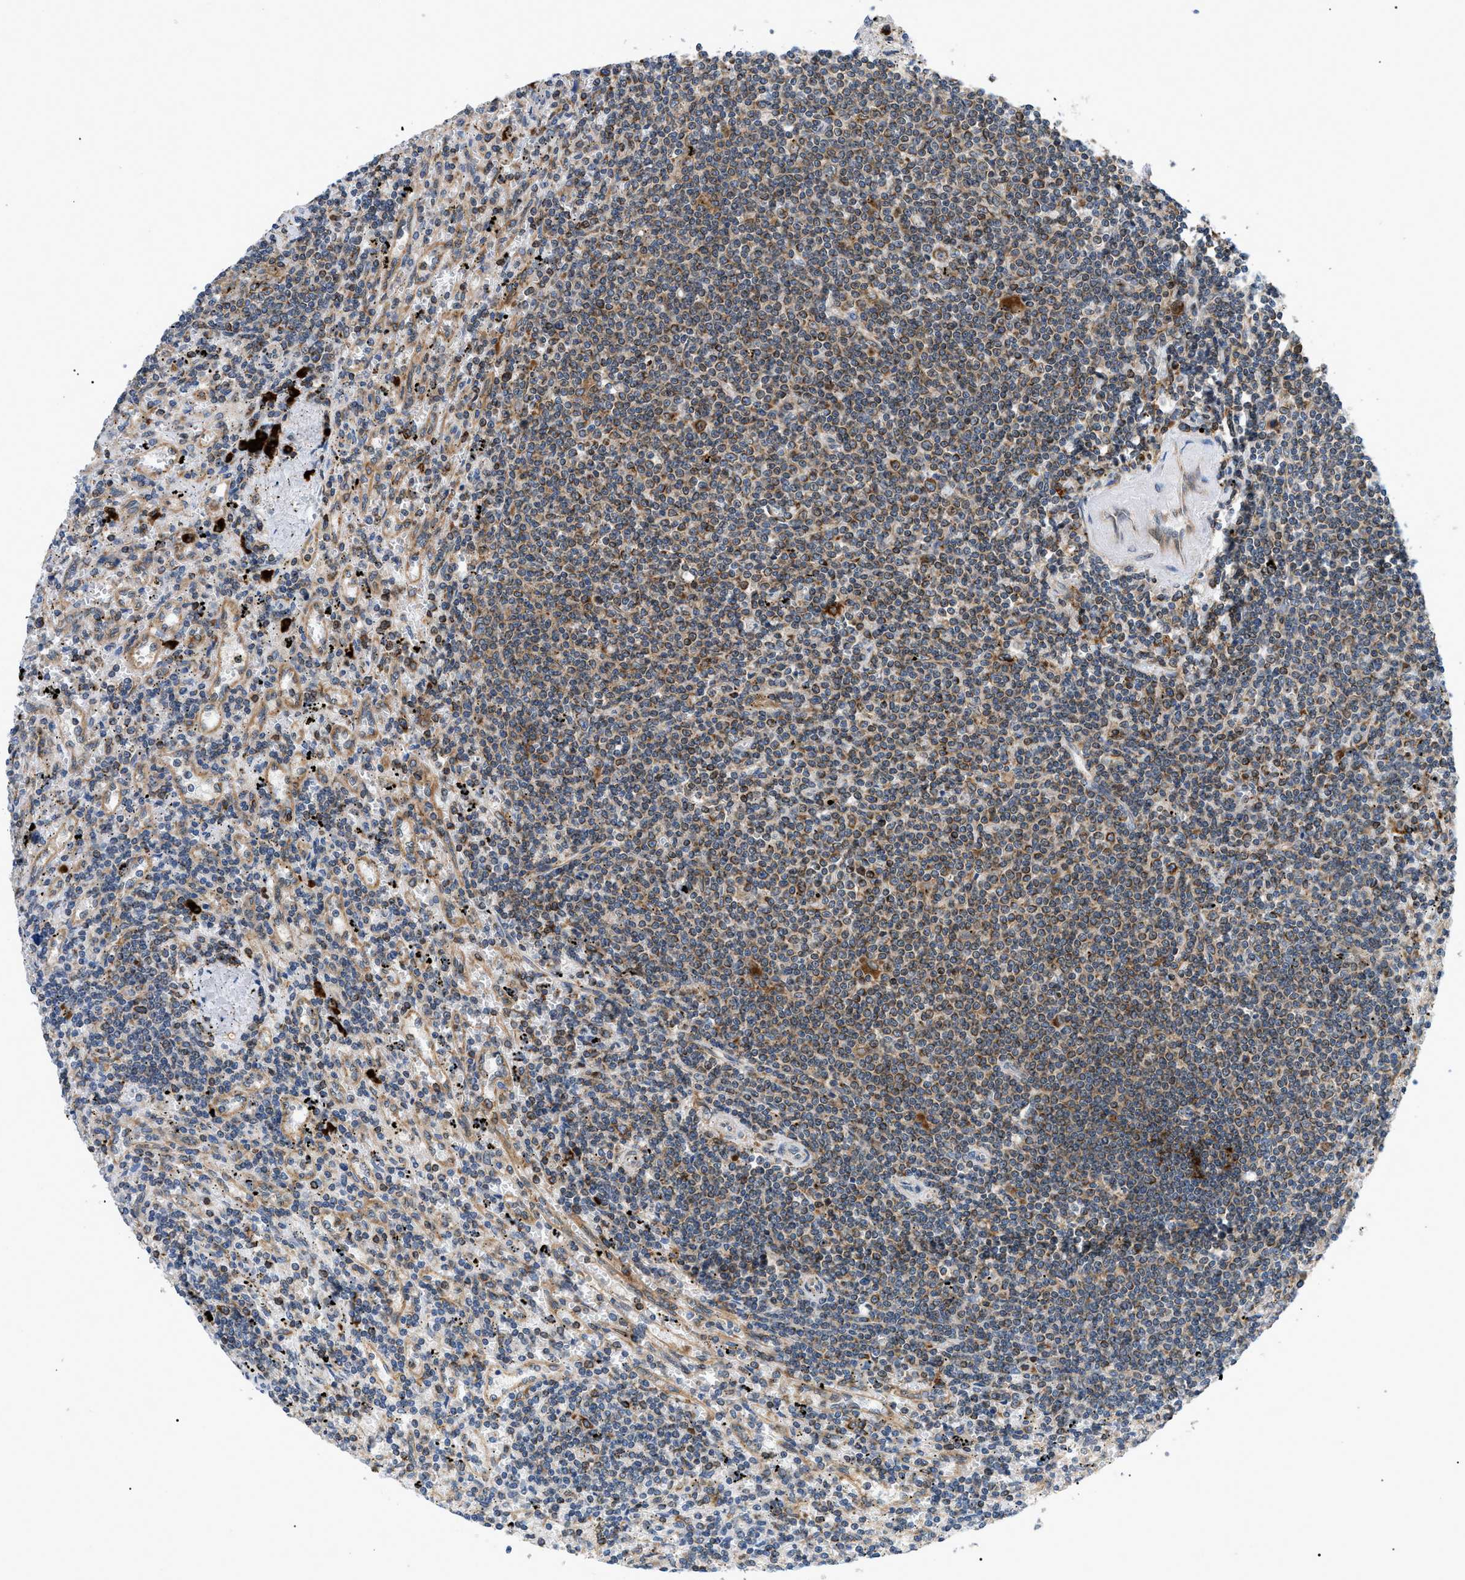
{"staining": {"intensity": "moderate", "quantity": "<25%", "location": "cytoplasmic/membranous"}, "tissue": "lymphoma", "cell_type": "Tumor cells", "image_type": "cancer", "snomed": [{"axis": "morphology", "description": "Malignant lymphoma, non-Hodgkin's type, Low grade"}, {"axis": "topography", "description": "Spleen"}], "caption": "Immunohistochemical staining of human lymphoma reveals low levels of moderate cytoplasmic/membranous positivity in about <25% of tumor cells. Nuclei are stained in blue.", "gene": "DERL1", "patient": {"sex": "male", "age": 76}}